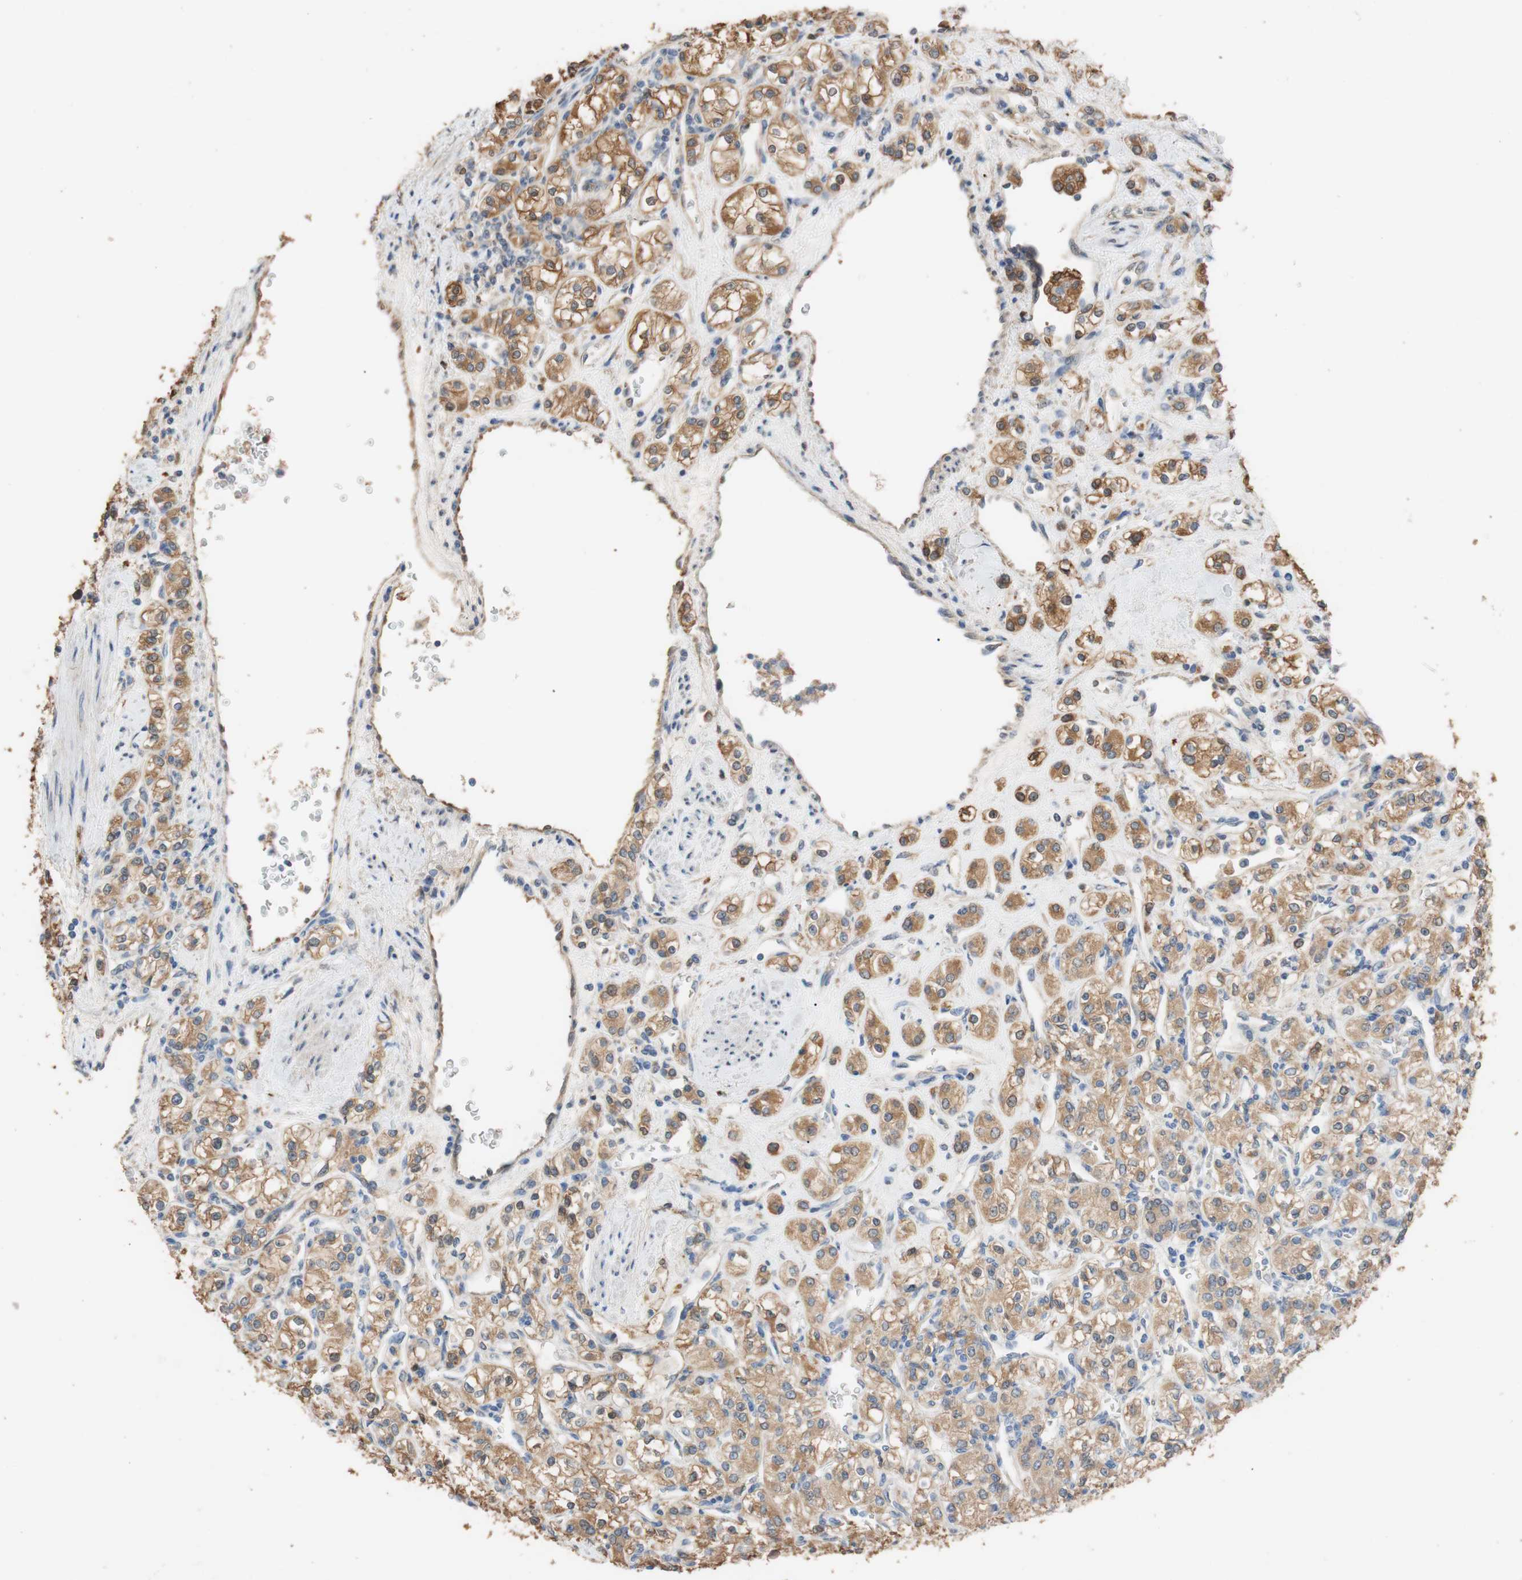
{"staining": {"intensity": "strong", "quantity": "25%-75%", "location": "cytoplasmic/membranous"}, "tissue": "renal cancer", "cell_type": "Tumor cells", "image_type": "cancer", "snomed": [{"axis": "morphology", "description": "Adenocarcinoma, NOS"}, {"axis": "topography", "description": "Kidney"}], "caption": "Immunohistochemistry (IHC) of human renal cancer demonstrates high levels of strong cytoplasmic/membranous positivity in about 25%-75% of tumor cells.", "gene": "ALDH1A2", "patient": {"sex": "male", "age": 77}}